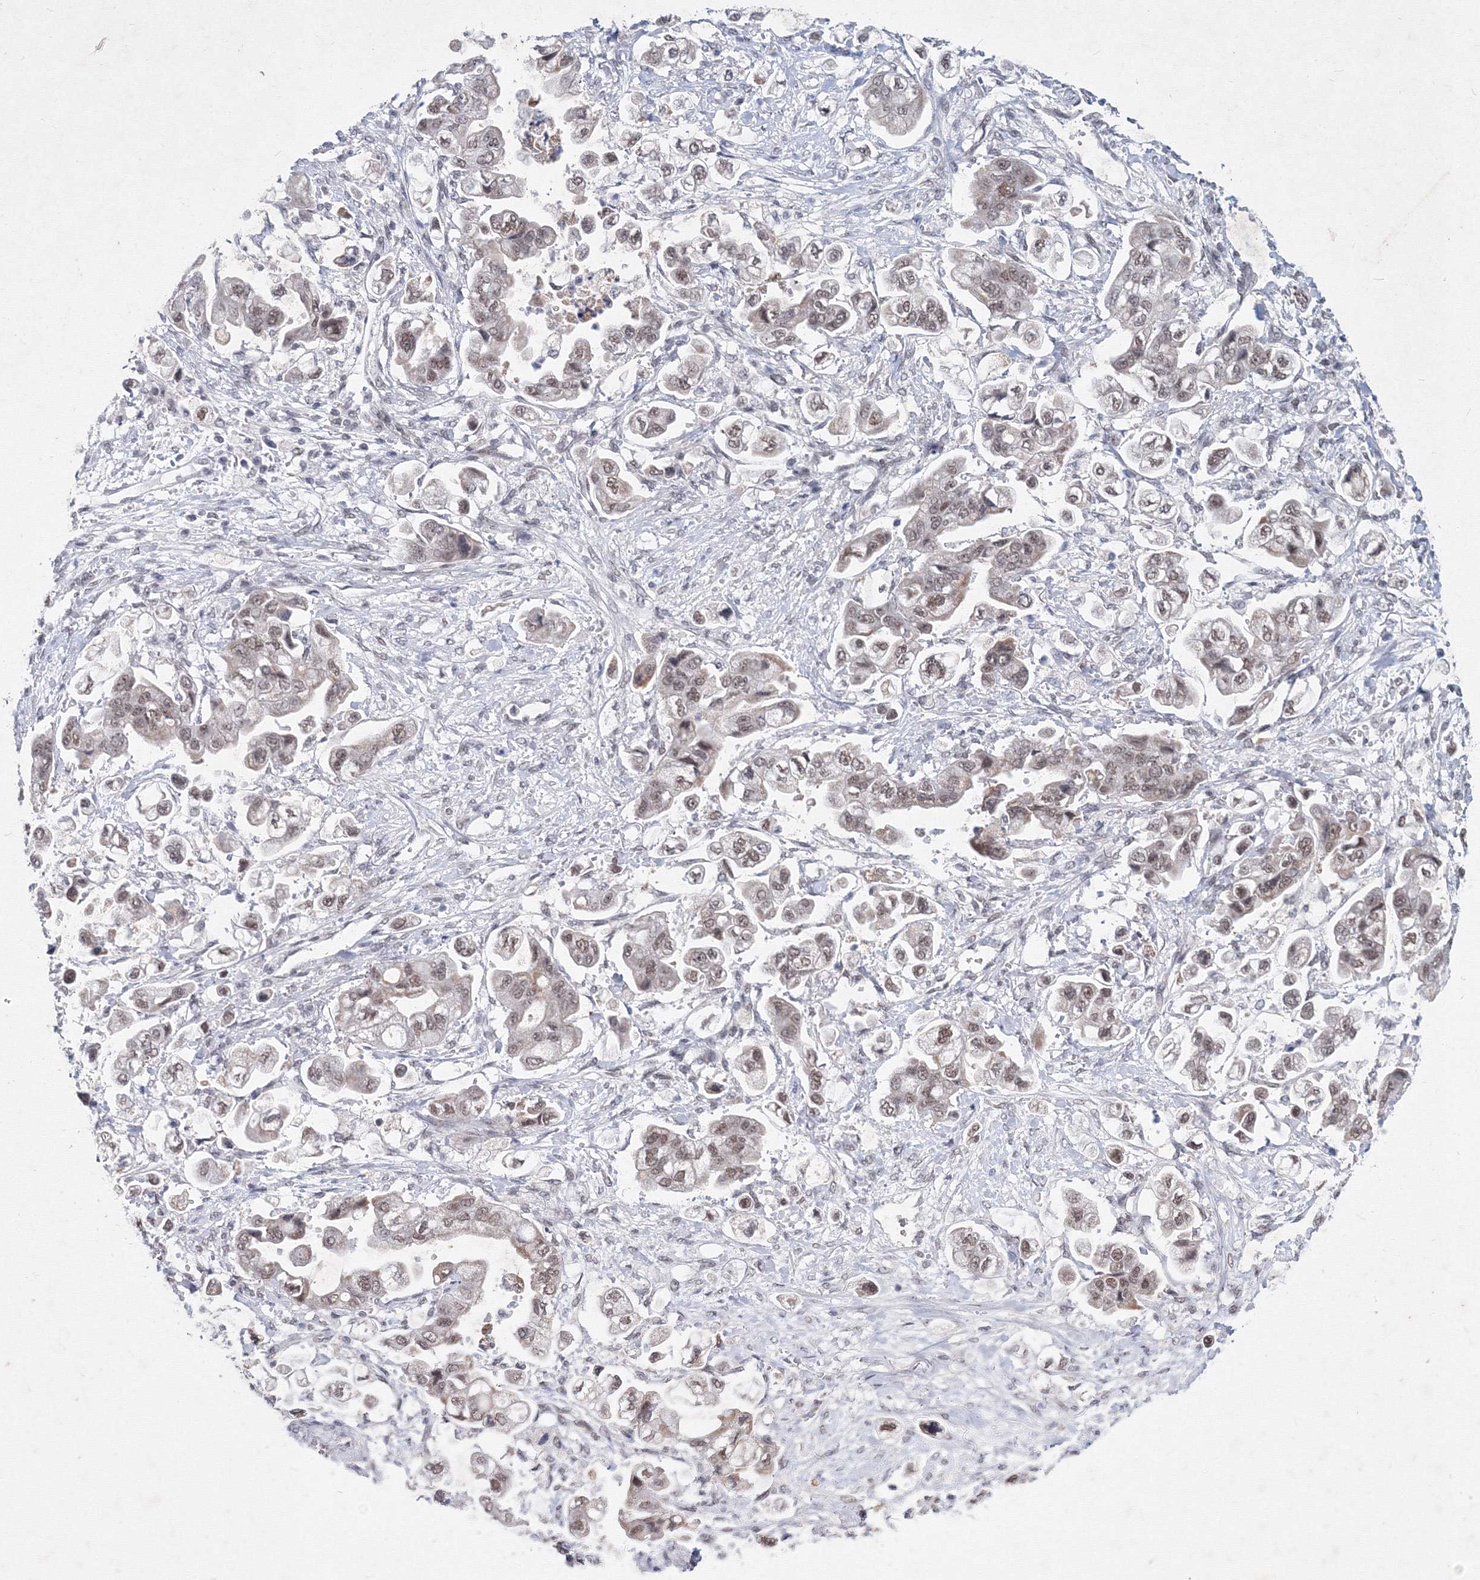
{"staining": {"intensity": "weak", "quantity": ">75%", "location": "nuclear"}, "tissue": "stomach cancer", "cell_type": "Tumor cells", "image_type": "cancer", "snomed": [{"axis": "morphology", "description": "Adenocarcinoma, NOS"}, {"axis": "topography", "description": "Stomach"}], "caption": "Brown immunohistochemical staining in stomach cancer shows weak nuclear expression in about >75% of tumor cells.", "gene": "SF3B6", "patient": {"sex": "male", "age": 62}}